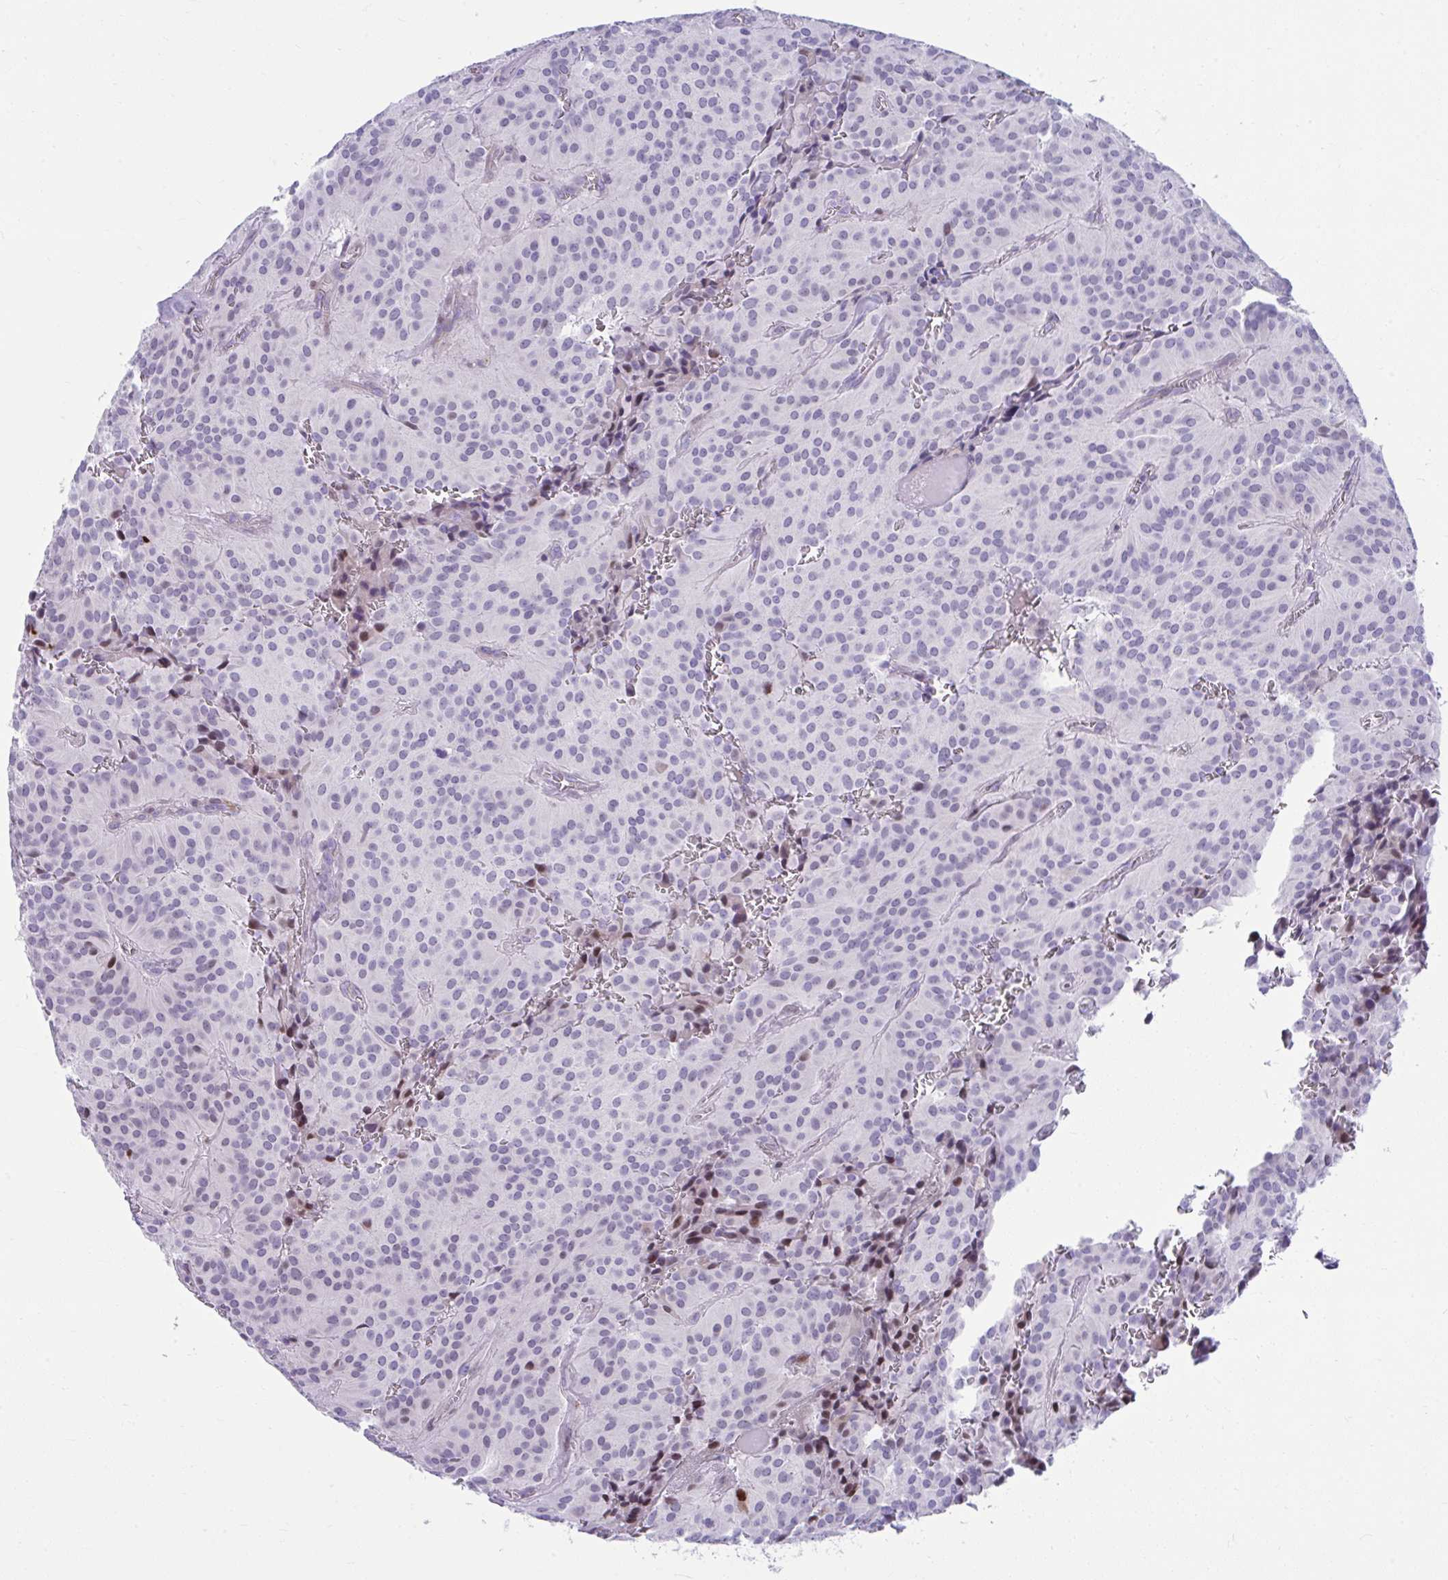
{"staining": {"intensity": "negative", "quantity": "none", "location": "none"}, "tissue": "glioma", "cell_type": "Tumor cells", "image_type": "cancer", "snomed": [{"axis": "morphology", "description": "Glioma, malignant, Low grade"}, {"axis": "topography", "description": "Brain"}], "caption": "This is a micrograph of immunohistochemistry staining of malignant glioma (low-grade), which shows no expression in tumor cells. (DAB (3,3'-diaminobenzidine) IHC with hematoxylin counter stain).", "gene": "ISL1", "patient": {"sex": "male", "age": 42}}